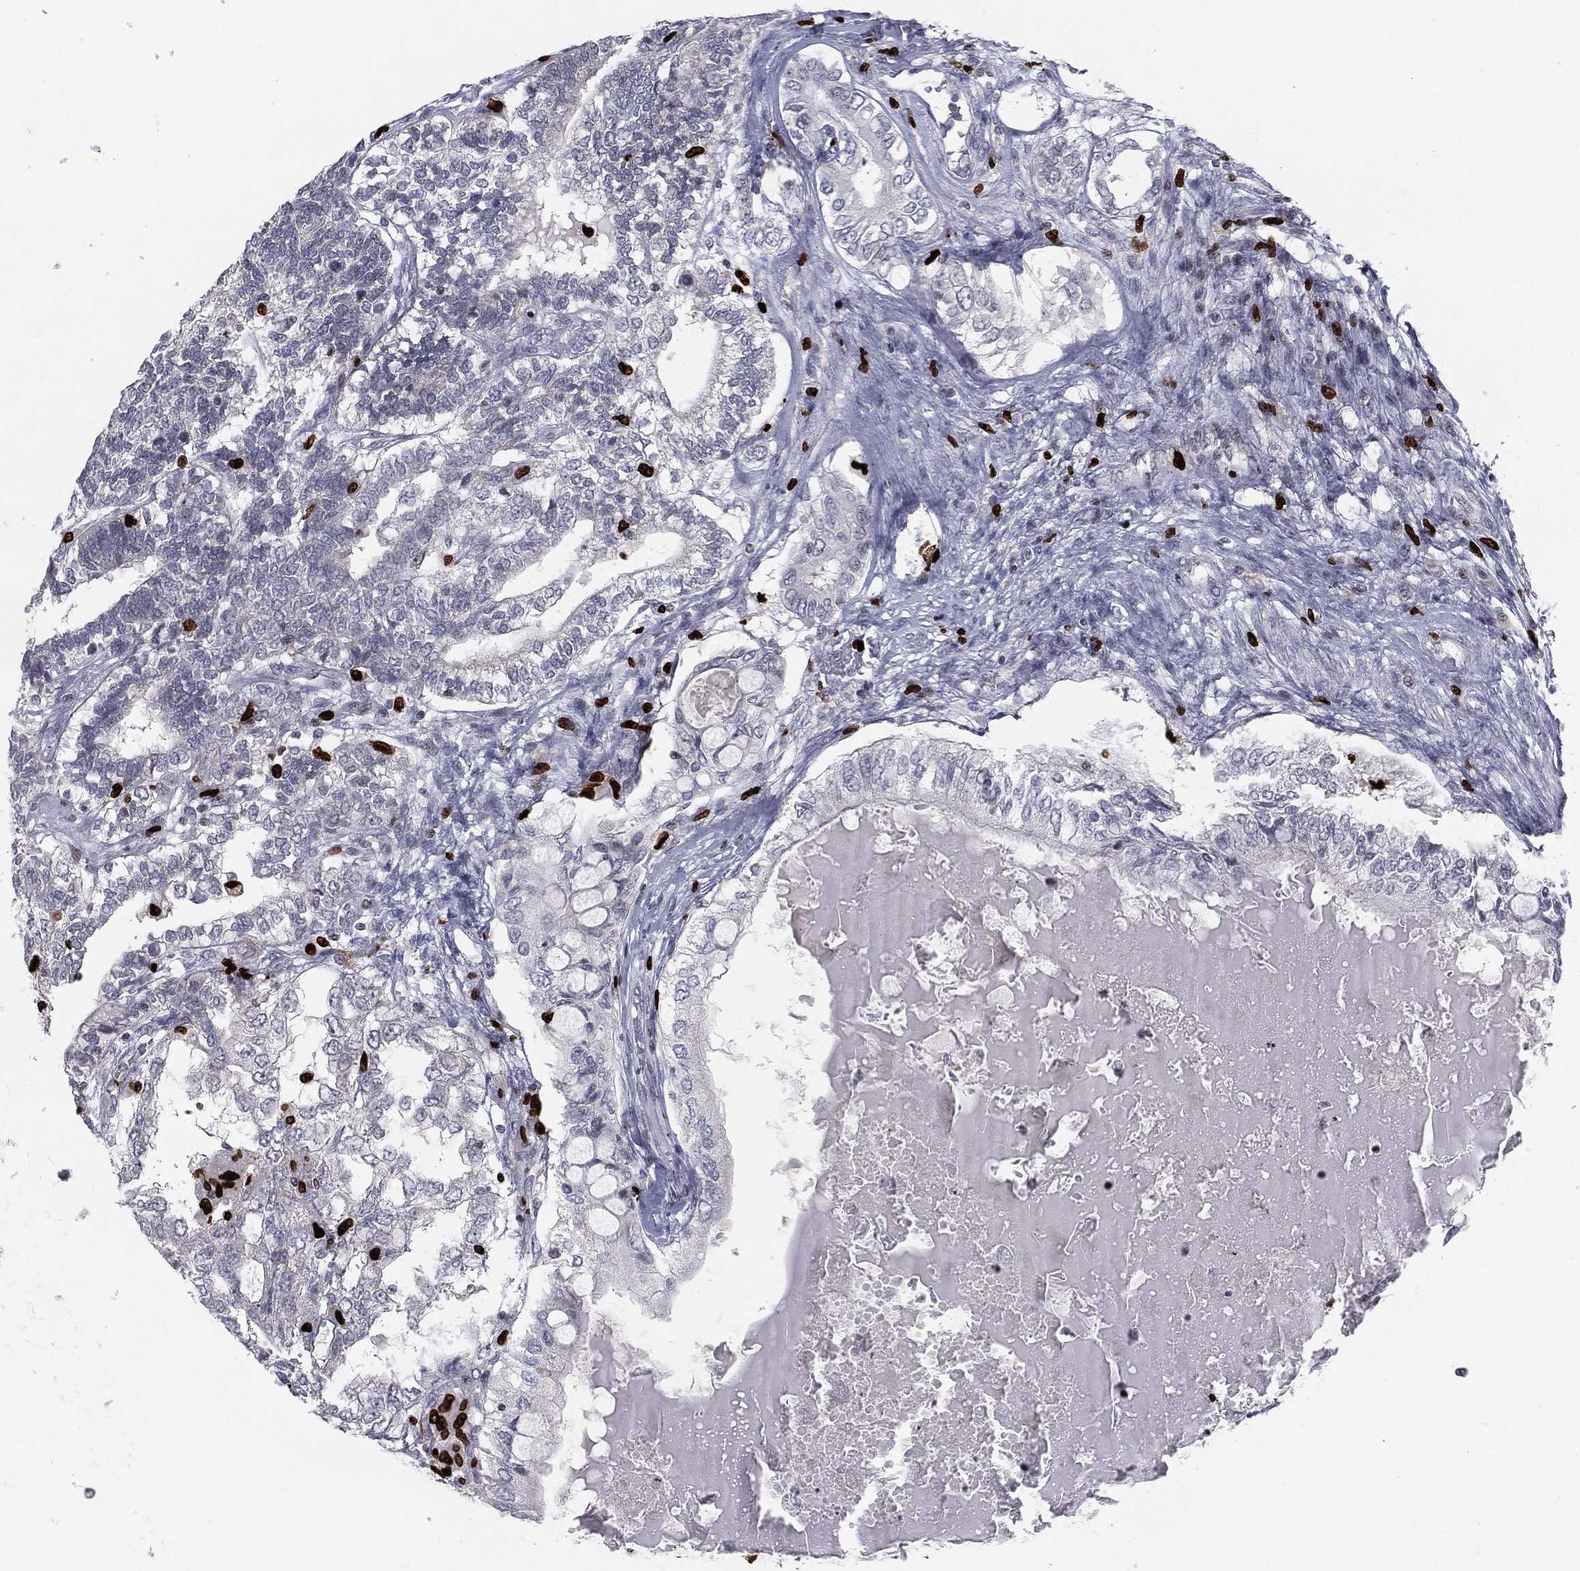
{"staining": {"intensity": "negative", "quantity": "none", "location": "none"}, "tissue": "testis cancer", "cell_type": "Tumor cells", "image_type": "cancer", "snomed": [{"axis": "morphology", "description": "Seminoma, NOS"}, {"axis": "morphology", "description": "Carcinoma, Embryonal, NOS"}, {"axis": "topography", "description": "Testis"}], "caption": "An immunohistochemistry photomicrograph of embryonal carcinoma (testis) is shown. There is no staining in tumor cells of embryonal carcinoma (testis).", "gene": "MNDA", "patient": {"sex": "male", "age": 41}}